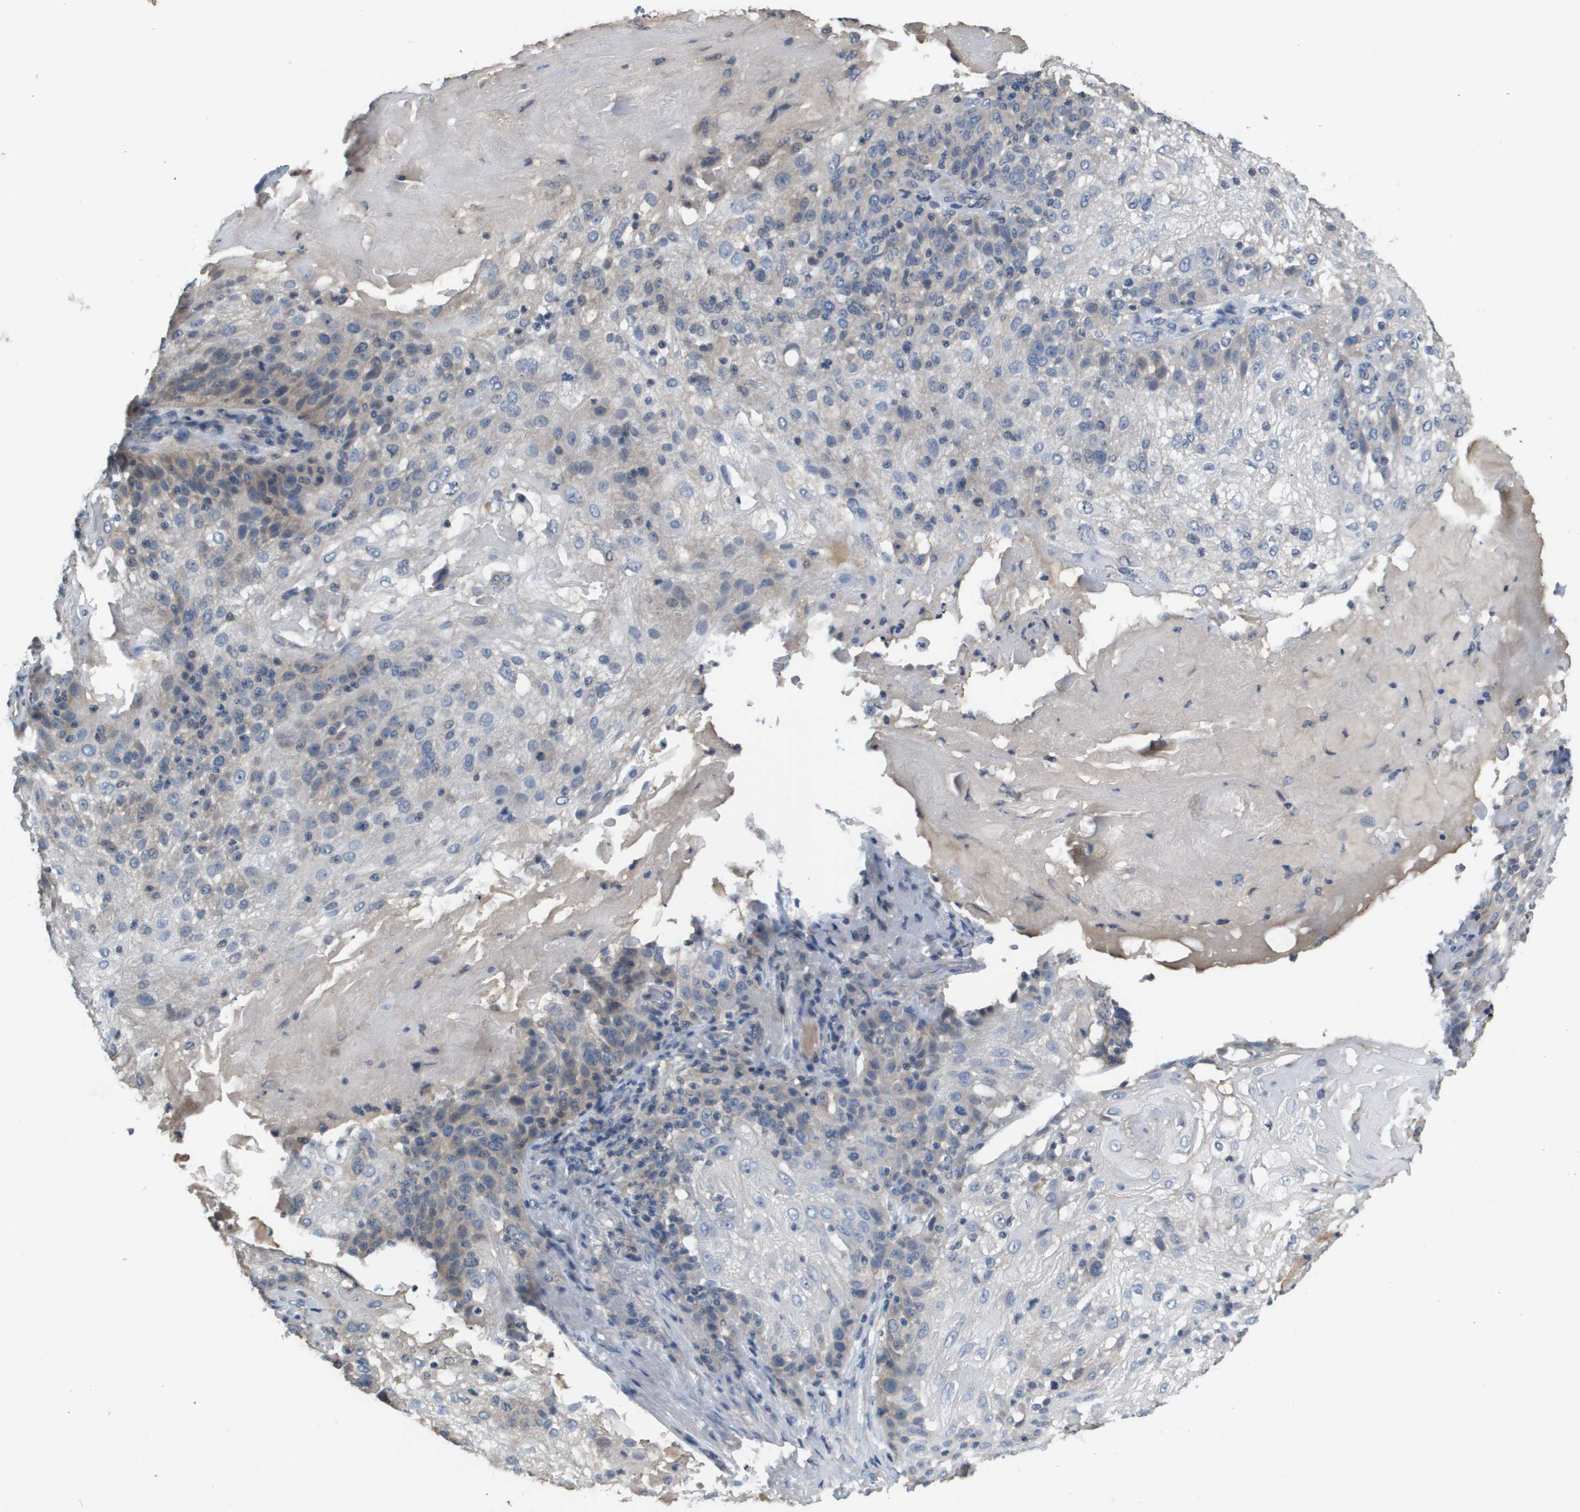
{"staining": {"intensity": "weak", "quantity": "<25%", "location": "cytoplasmic/membranous"}, "tissue": "skin cancer", "cell_type": "Tumor cells", "image_type": "cancer", "snomed": [{"axis": "morphology", "description": "Normal tissue, NOS"}, {"axis": "morphology", "description": "Squamous cell carcinoma, NOS"}, {"axis": "topography", "description": "Skin"}], "caption": "A histopathology image of squamous cell carcinoma (skin) stained for a protein exhibits no brown staining in tumor cells.", "gene": "CAPN11", "patient": {"sex": "female", "age": 83}}